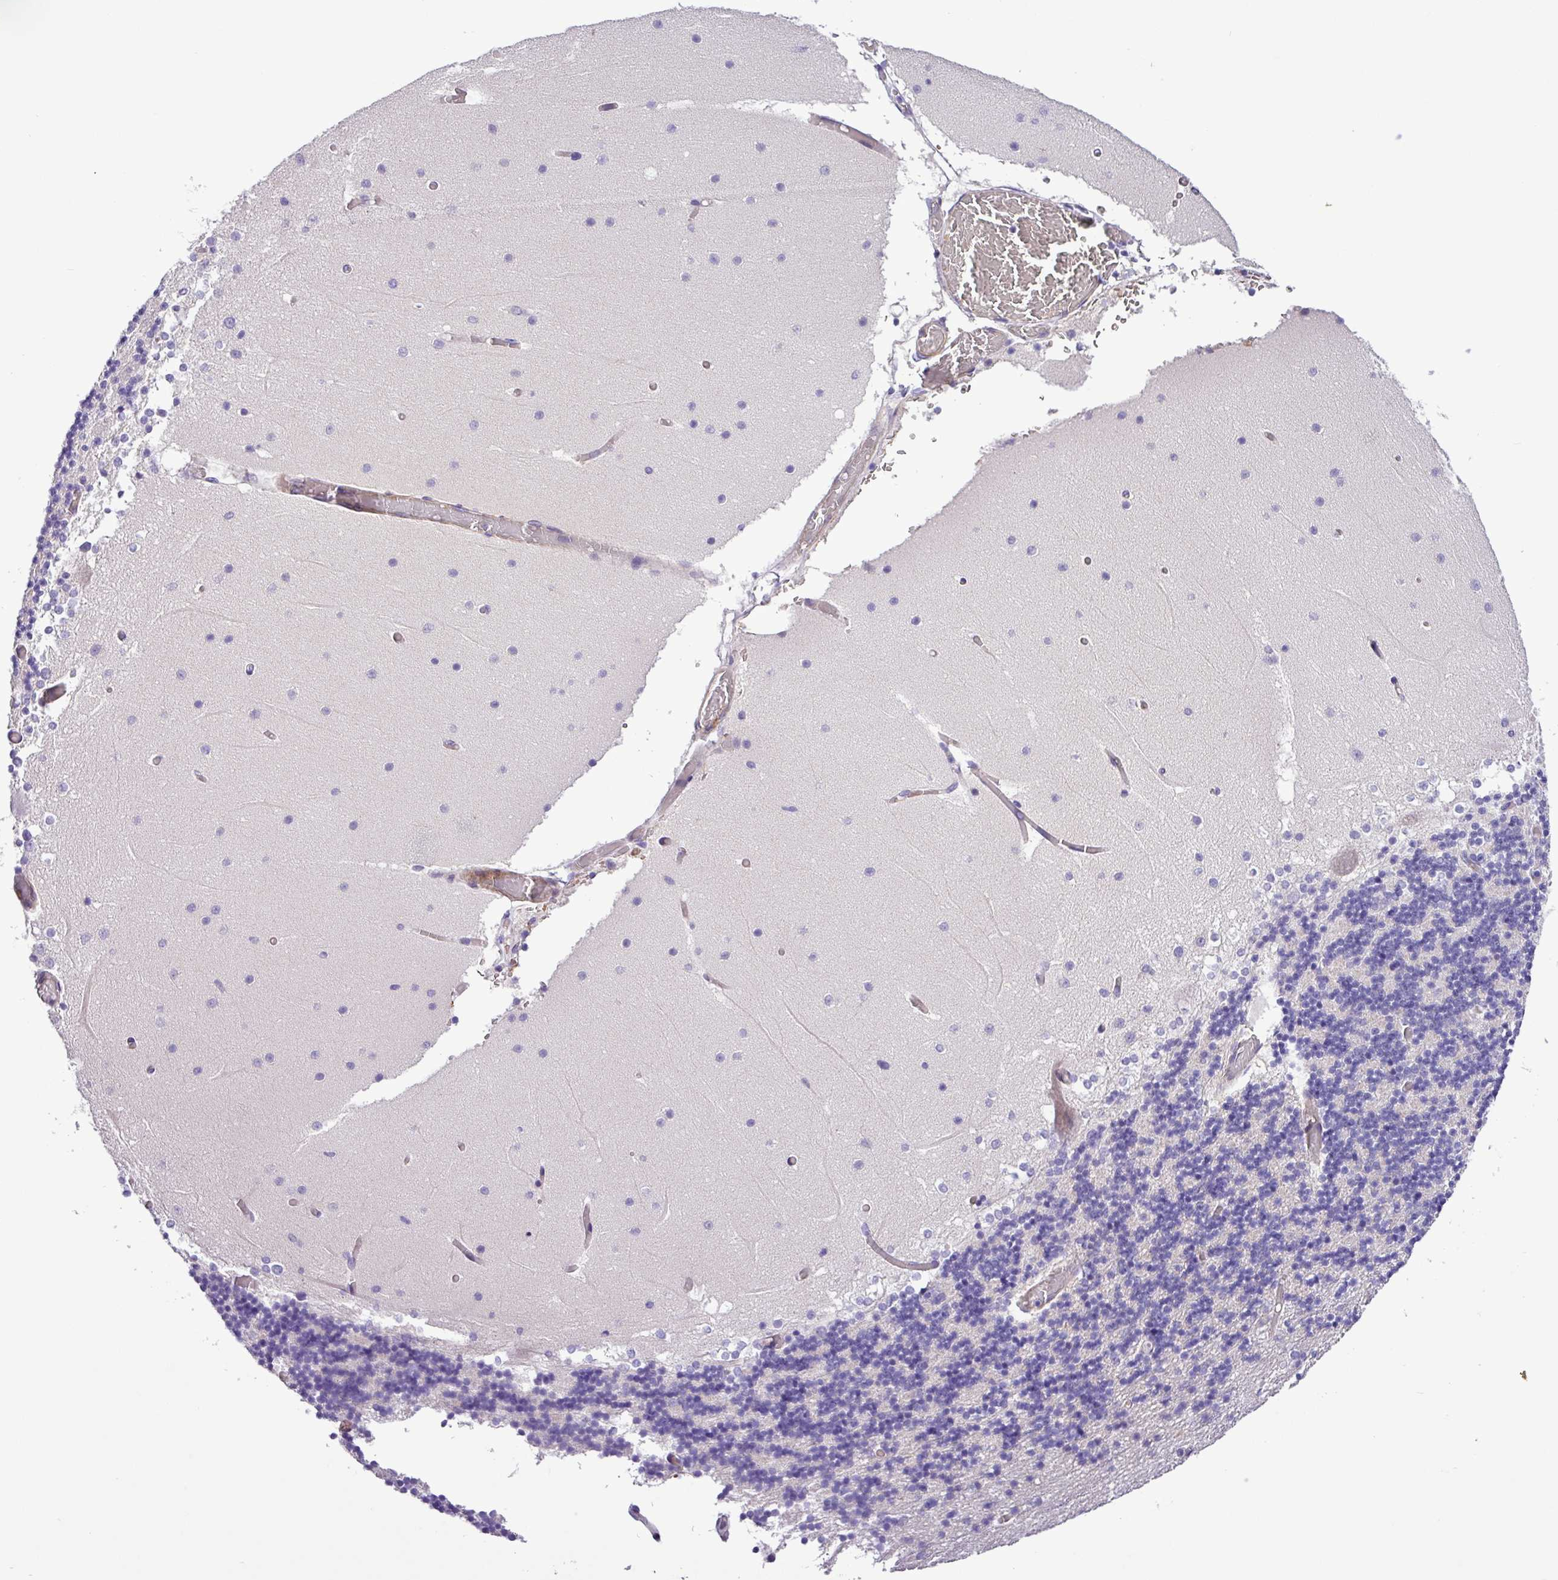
{"staining": {"intensity": "negative", "quantity": "none", "location": "none"}, "tissue": "cerebellum", "cell_type": "Cells in granular layer", "image_type": "normal", "snomed": [{"axis": "morphology", "description": "Normal tissue, NOS"}, {"axis": "topography", "description": "Cerebellum"}], "caption": "Immunohistochemistry micrograph of normal cerebellum: cerebellum stained with DAB displays no significant protein positivity in cells in granular layer.", "gene": "C11orf91", "patient": {"sex": "female", "age": 28}}